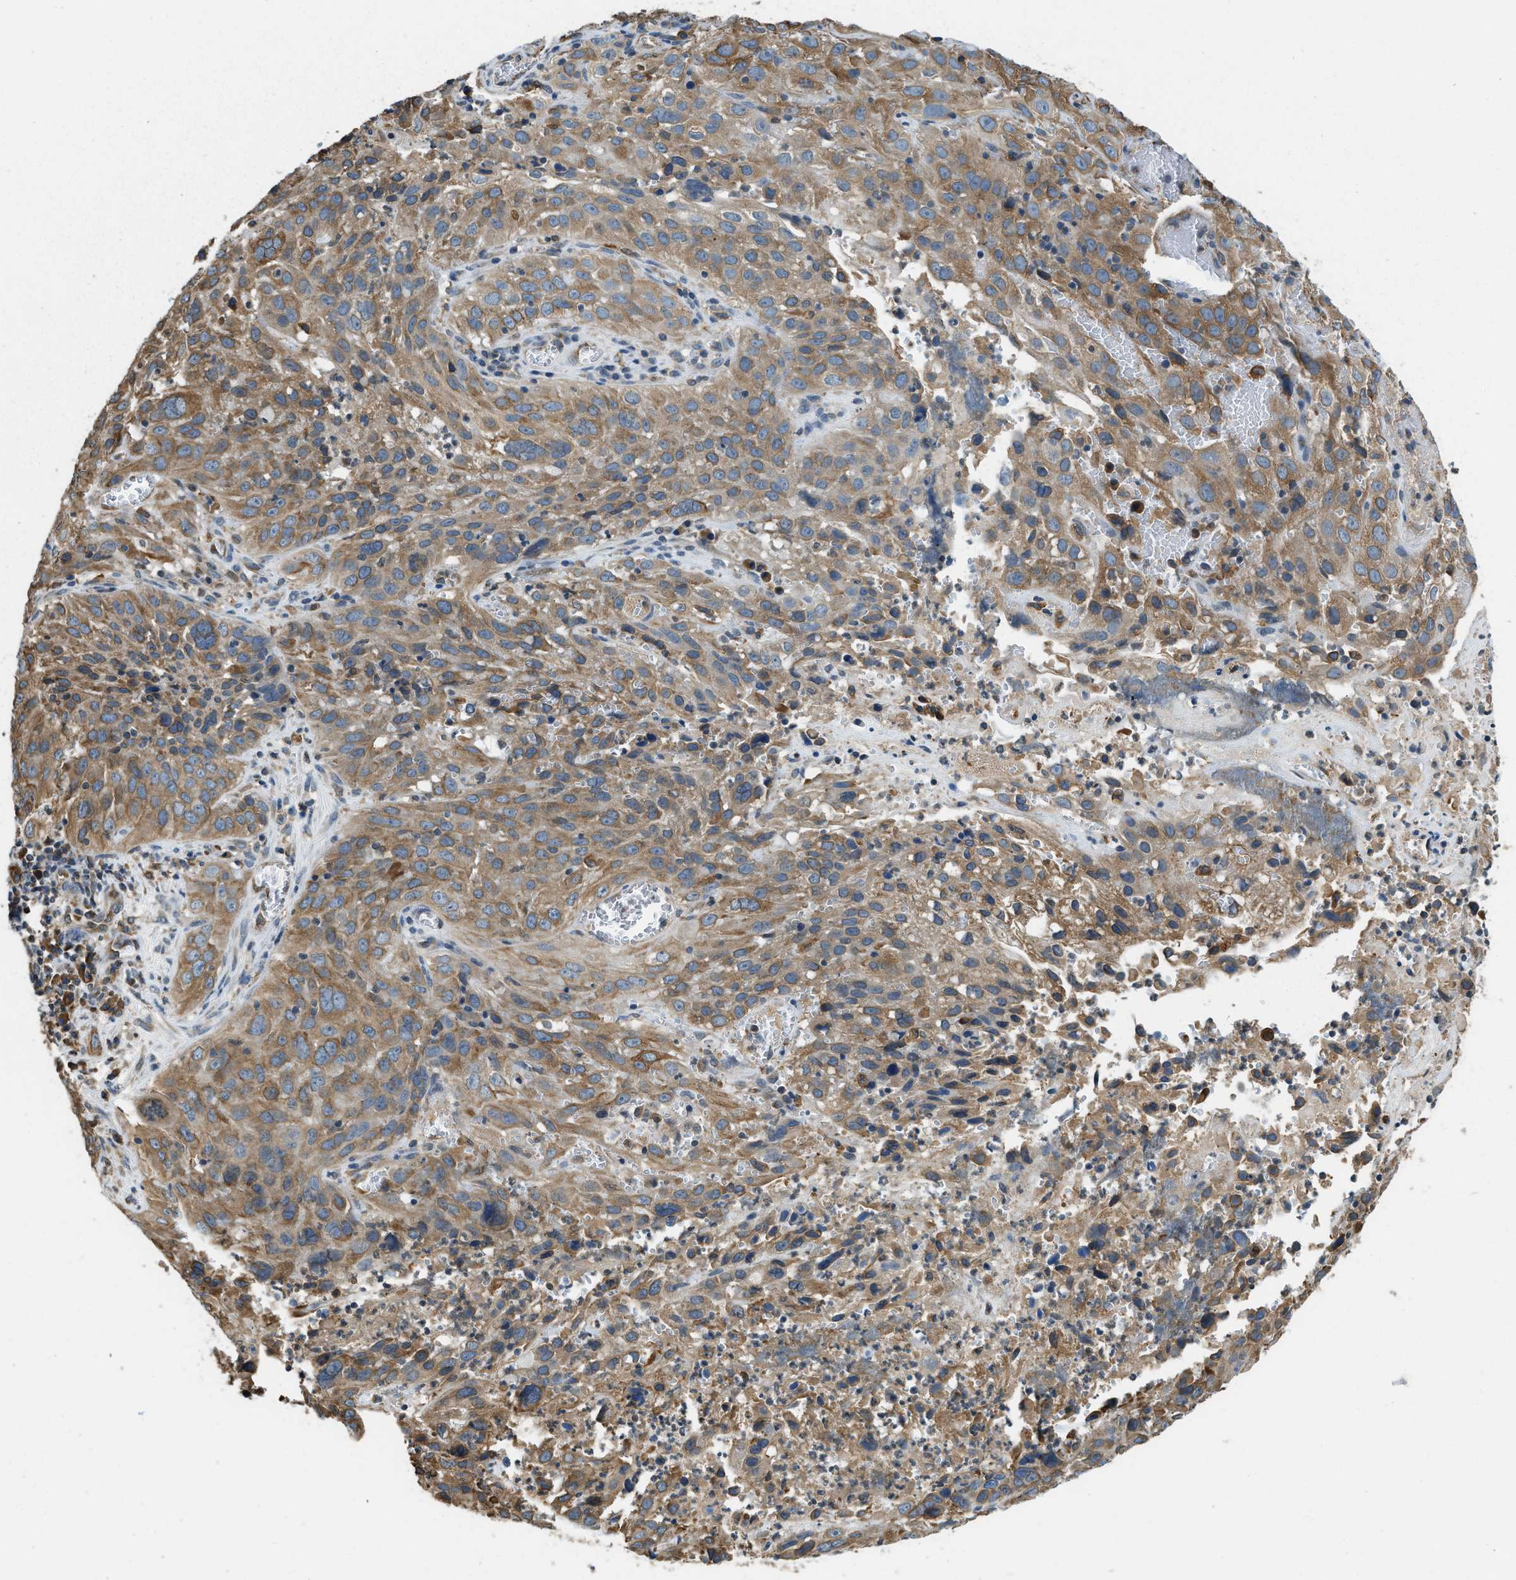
{"staining": {"intensity": "moderate", "quantity": ">75%", "location": "cytoplasmic/membranous"}, "tissue": "cervical cancer", "cell_type": "Tumor cells", "image_type": "cancer", "snomed": [{"axis": "morphology", "description": "Squamous cell carcinoma, NOS"}, {"axis": "topography", "description": "Cervix"}], "caption": "Cervical cancer was stained to show a protein in brown. There is medium levels of moderate cytoplasmic/membranous positivity in about >75% of tumor cells. (DAB IHC with brightfield microscopy, high magnification).", "gene": "BCAP31", "patient": {"sex": "female", "age": 32}}